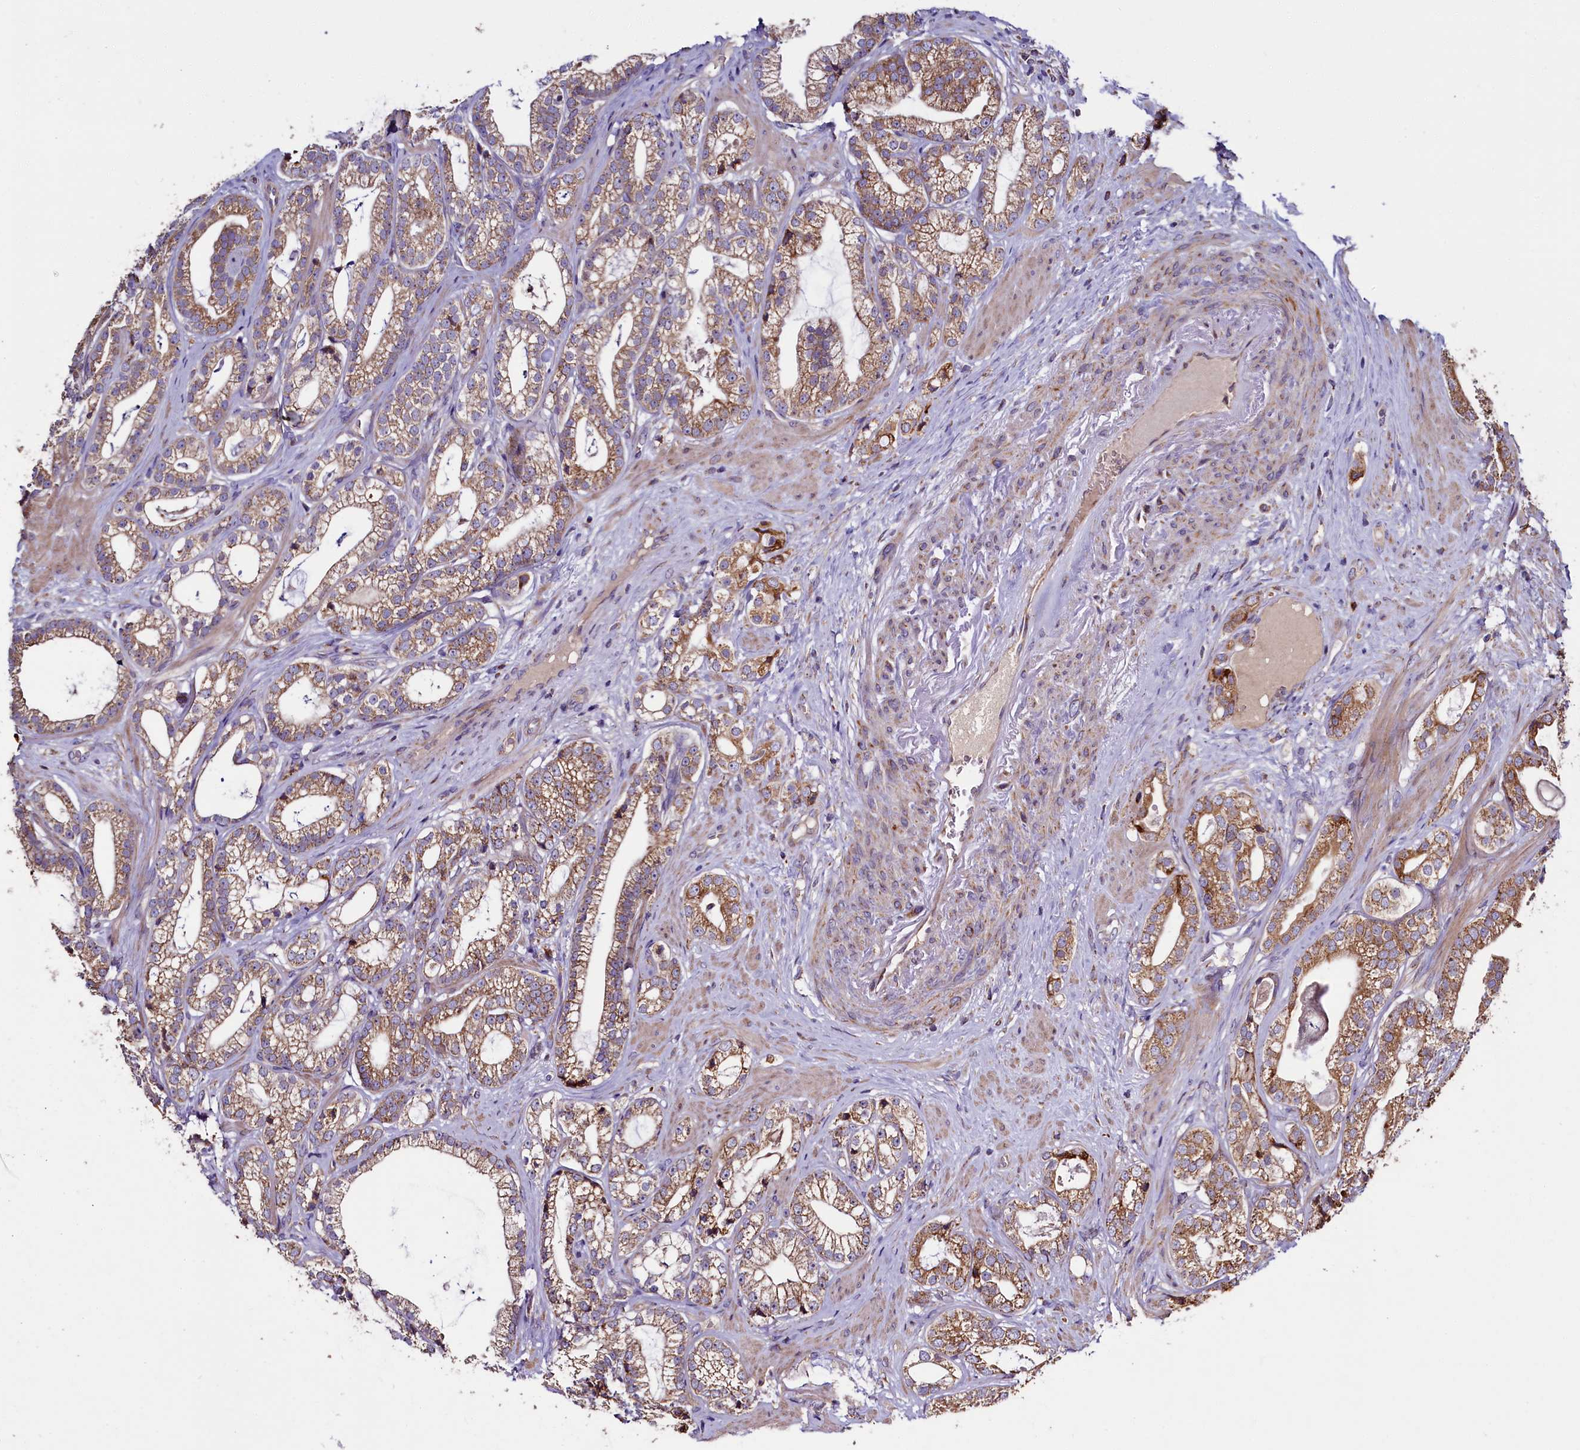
{"staining": {"intensity": "moderate", "quantity": ">75%", "location": "cytoplasmic/membranous"}, "tissue": "prostate cancer", "cell_type": "Tumor cells", "image_type": "cancer", "snomed": [{"axis": "morphology", "description": "Adenocarcinoma, High grade"}, {"axis": "topography", "description": "Prostate"}], "caption": "There is medium levels of moderate cytoplasmic/membranous expression in tumor cells of prostate cancer, as demonstrated by immunohistochemical staining (brown color).", "gene": "ZSWIM1", "patient": {"sex": "male", "age": 60}}